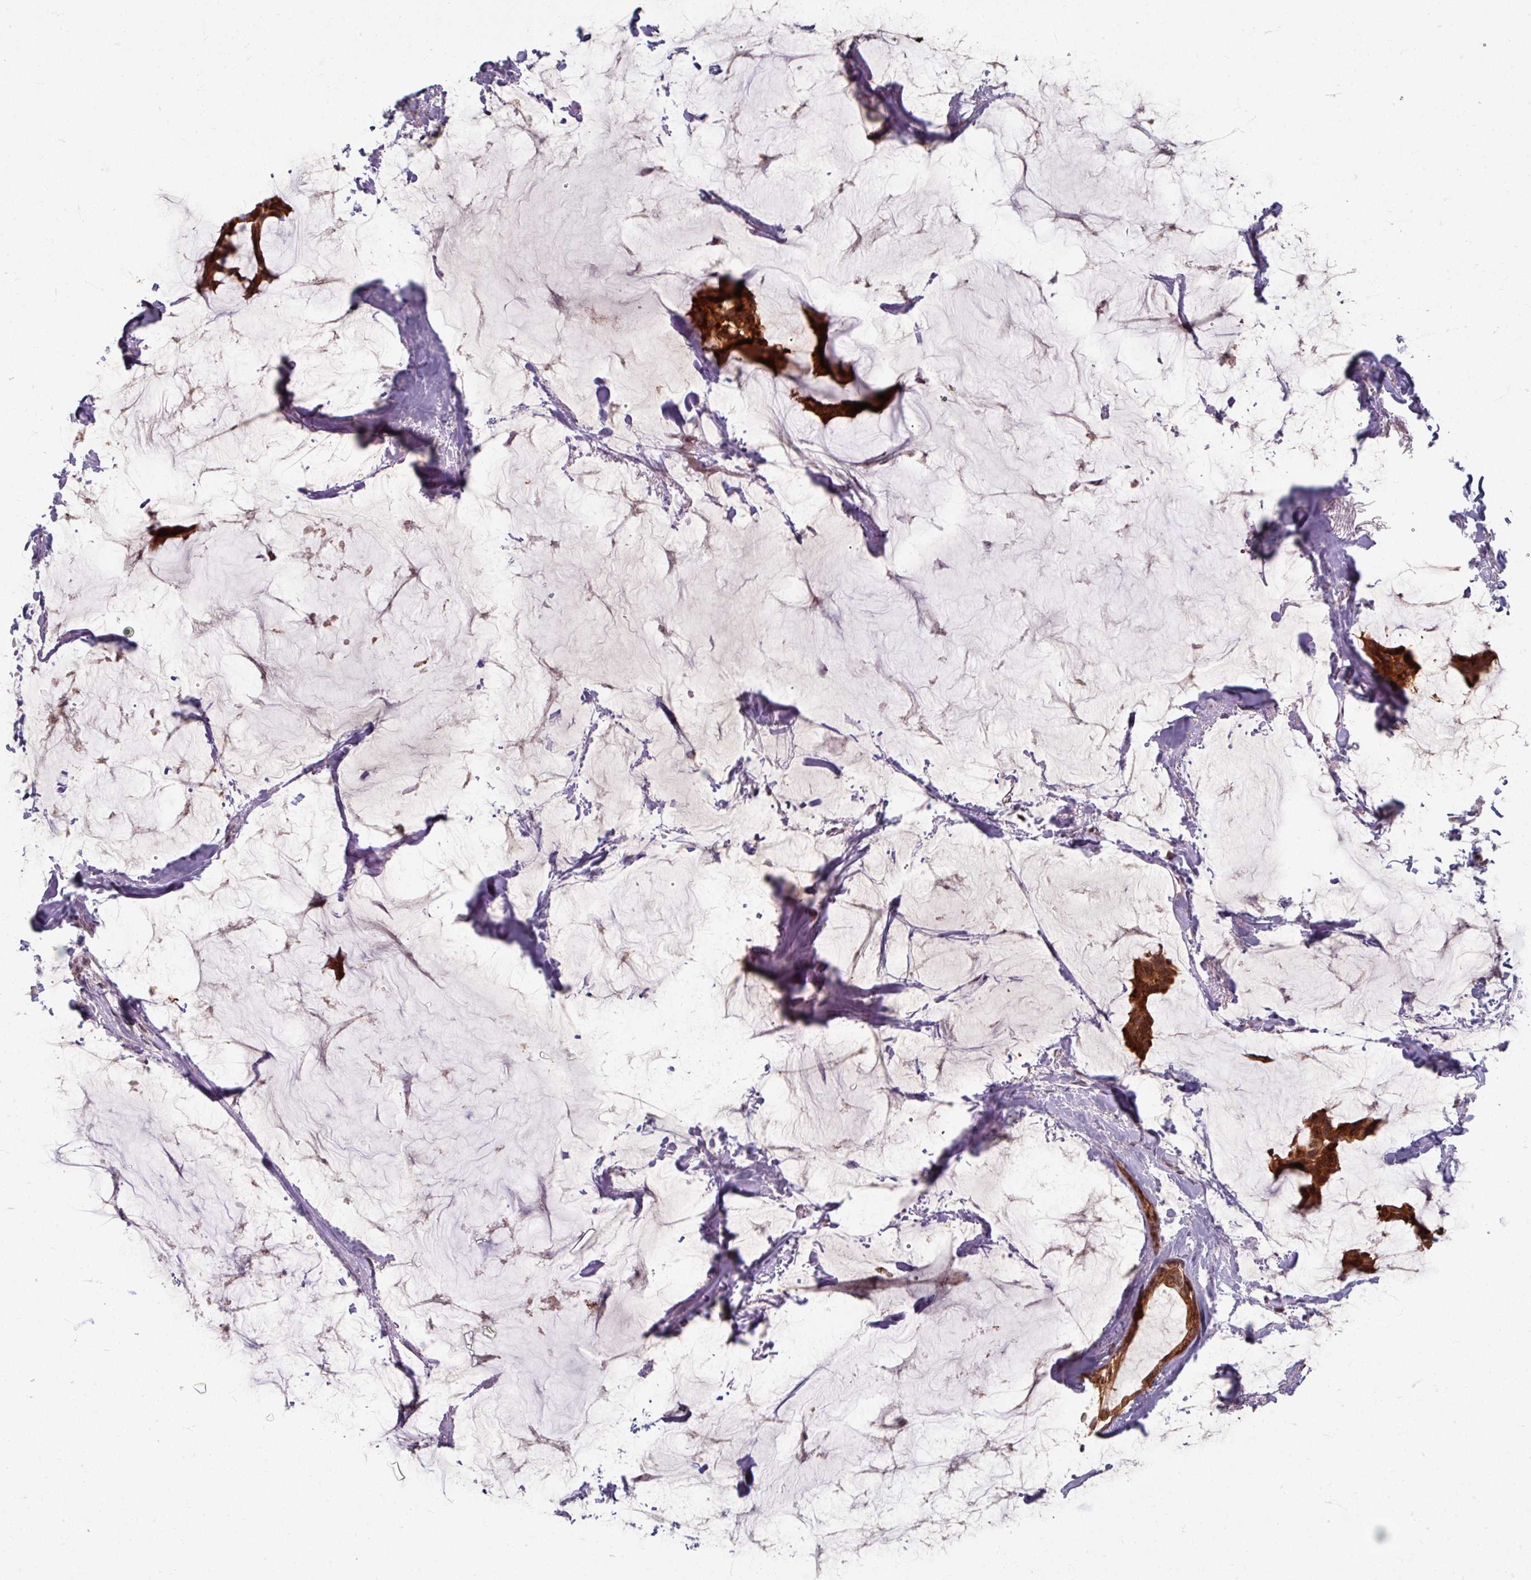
{"staining": {"intensity": "strong", "quantity": ">75%", "location": "cytoplasmic/membranous"}, "tissue": "breast cancer", "cell_type": "Tumor cells", "image_type": "cancer", "snomed": [{"axis": "morphology", "description": "Duct carcinoma"}, {"axis": "topography", "description": "Breast"}], "caption": "A high-resolution image shows immunohistochemistry (IHC) staining of intraductal carcinoma (breast), which reveals strong cytoplasmic/membranous positivity in about >75% of tumor cells.", "gene": "KLC3", "patient": {"sex": "female", "age": 93}}